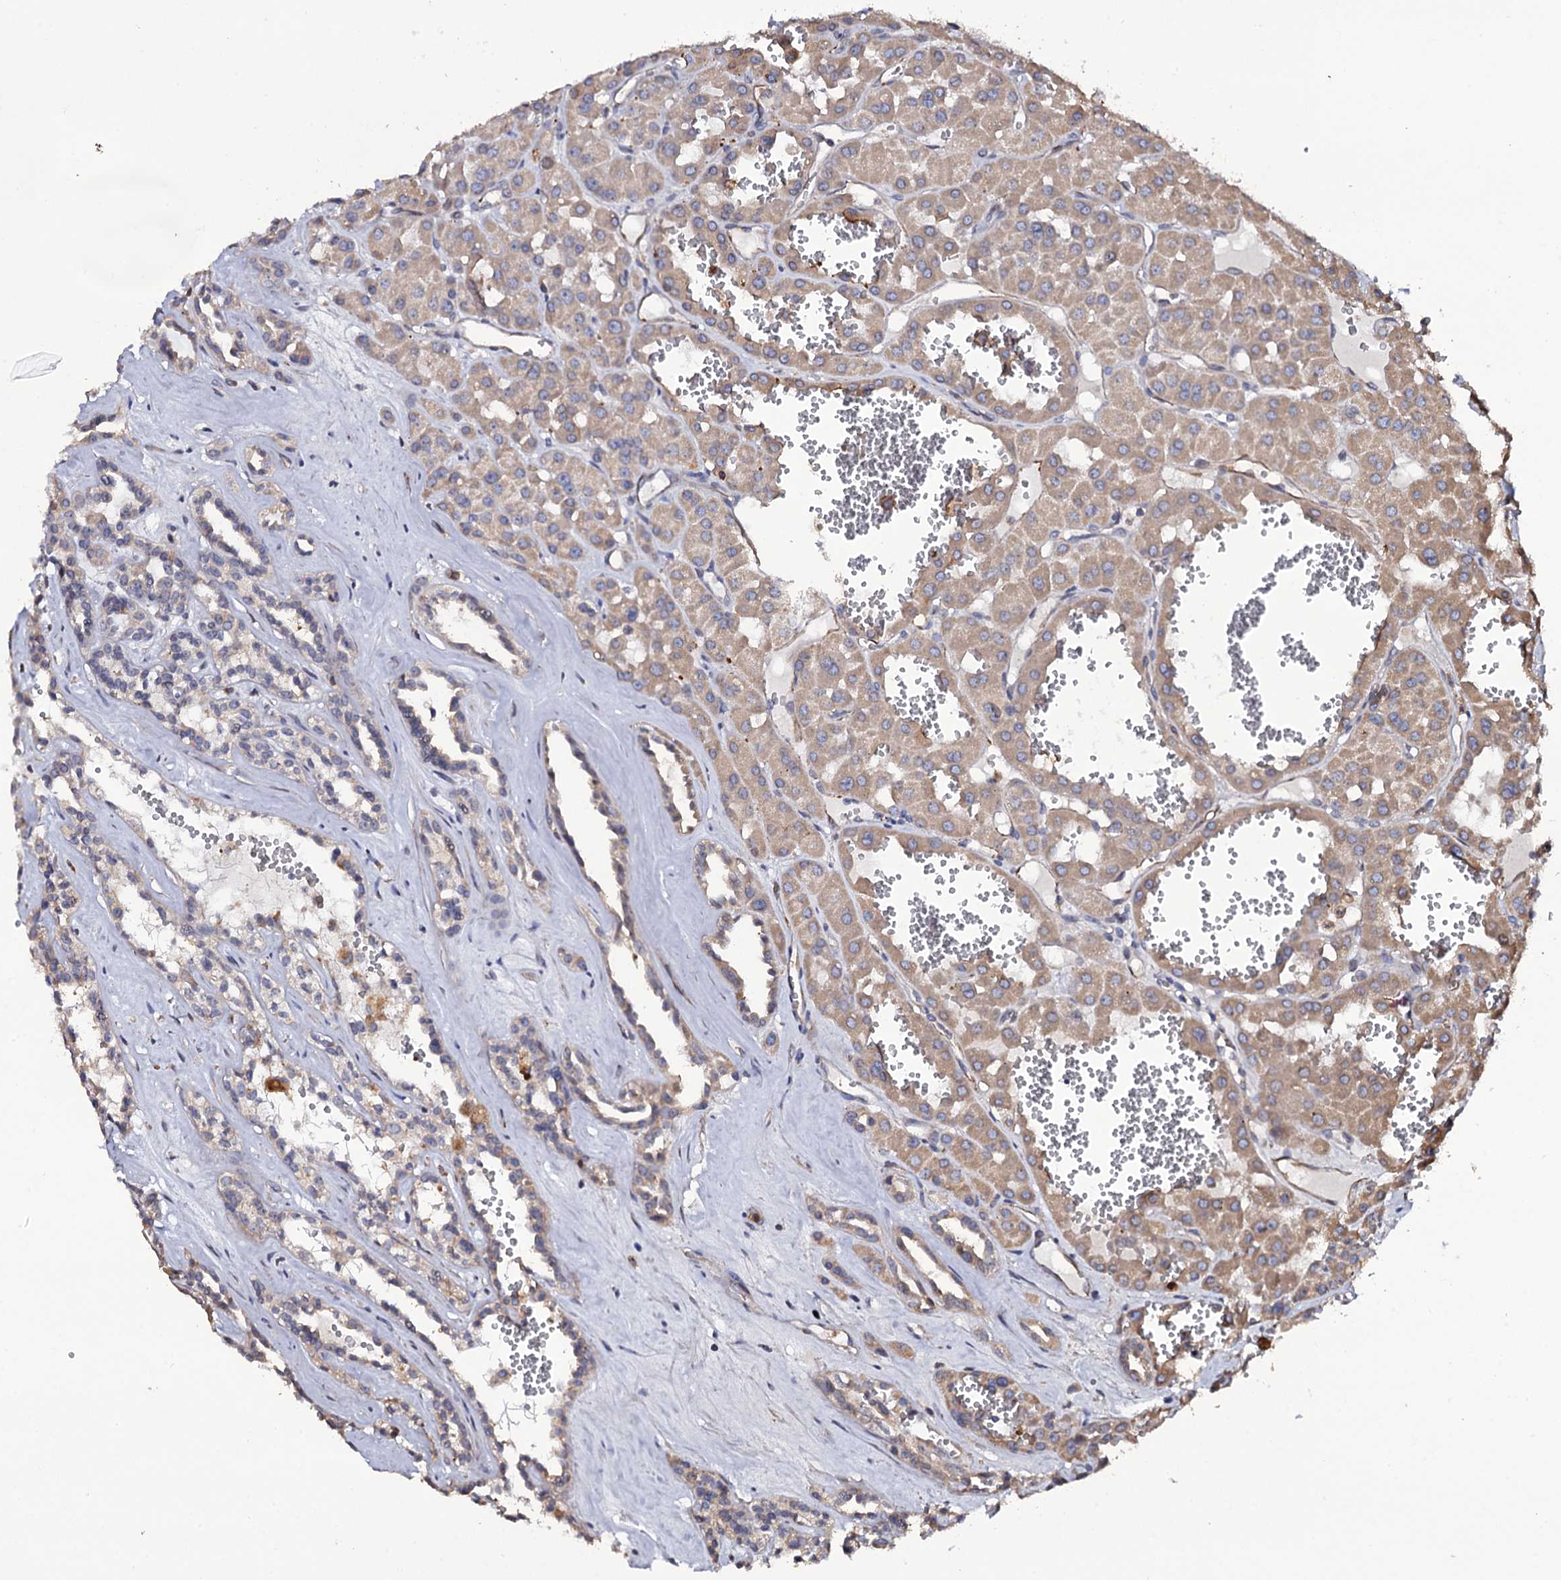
{"staining": {"intensity": "moderate", "quantity": ">75%", "location": "cytoplasmic/membranous"}, "tissue": "renal cancer", "cell_type": "Tumor cells", "image_type": "cancer", "snomed": [{"axis": "morphology", "description": "Carcinoma, NOS"}, {"axis": "topography", "description": "Kidney"}], "caption": "Renal carcinoma stained with DAB (3,3'-diaminobenzidine) immunohistochemistry (IHC) demonstrates medium levels of moderate cytoplasmic/membranous staining in about >75% of tumor cells.", "gene": "TTC23", "patient": {"sex": "female", "age": 75}}